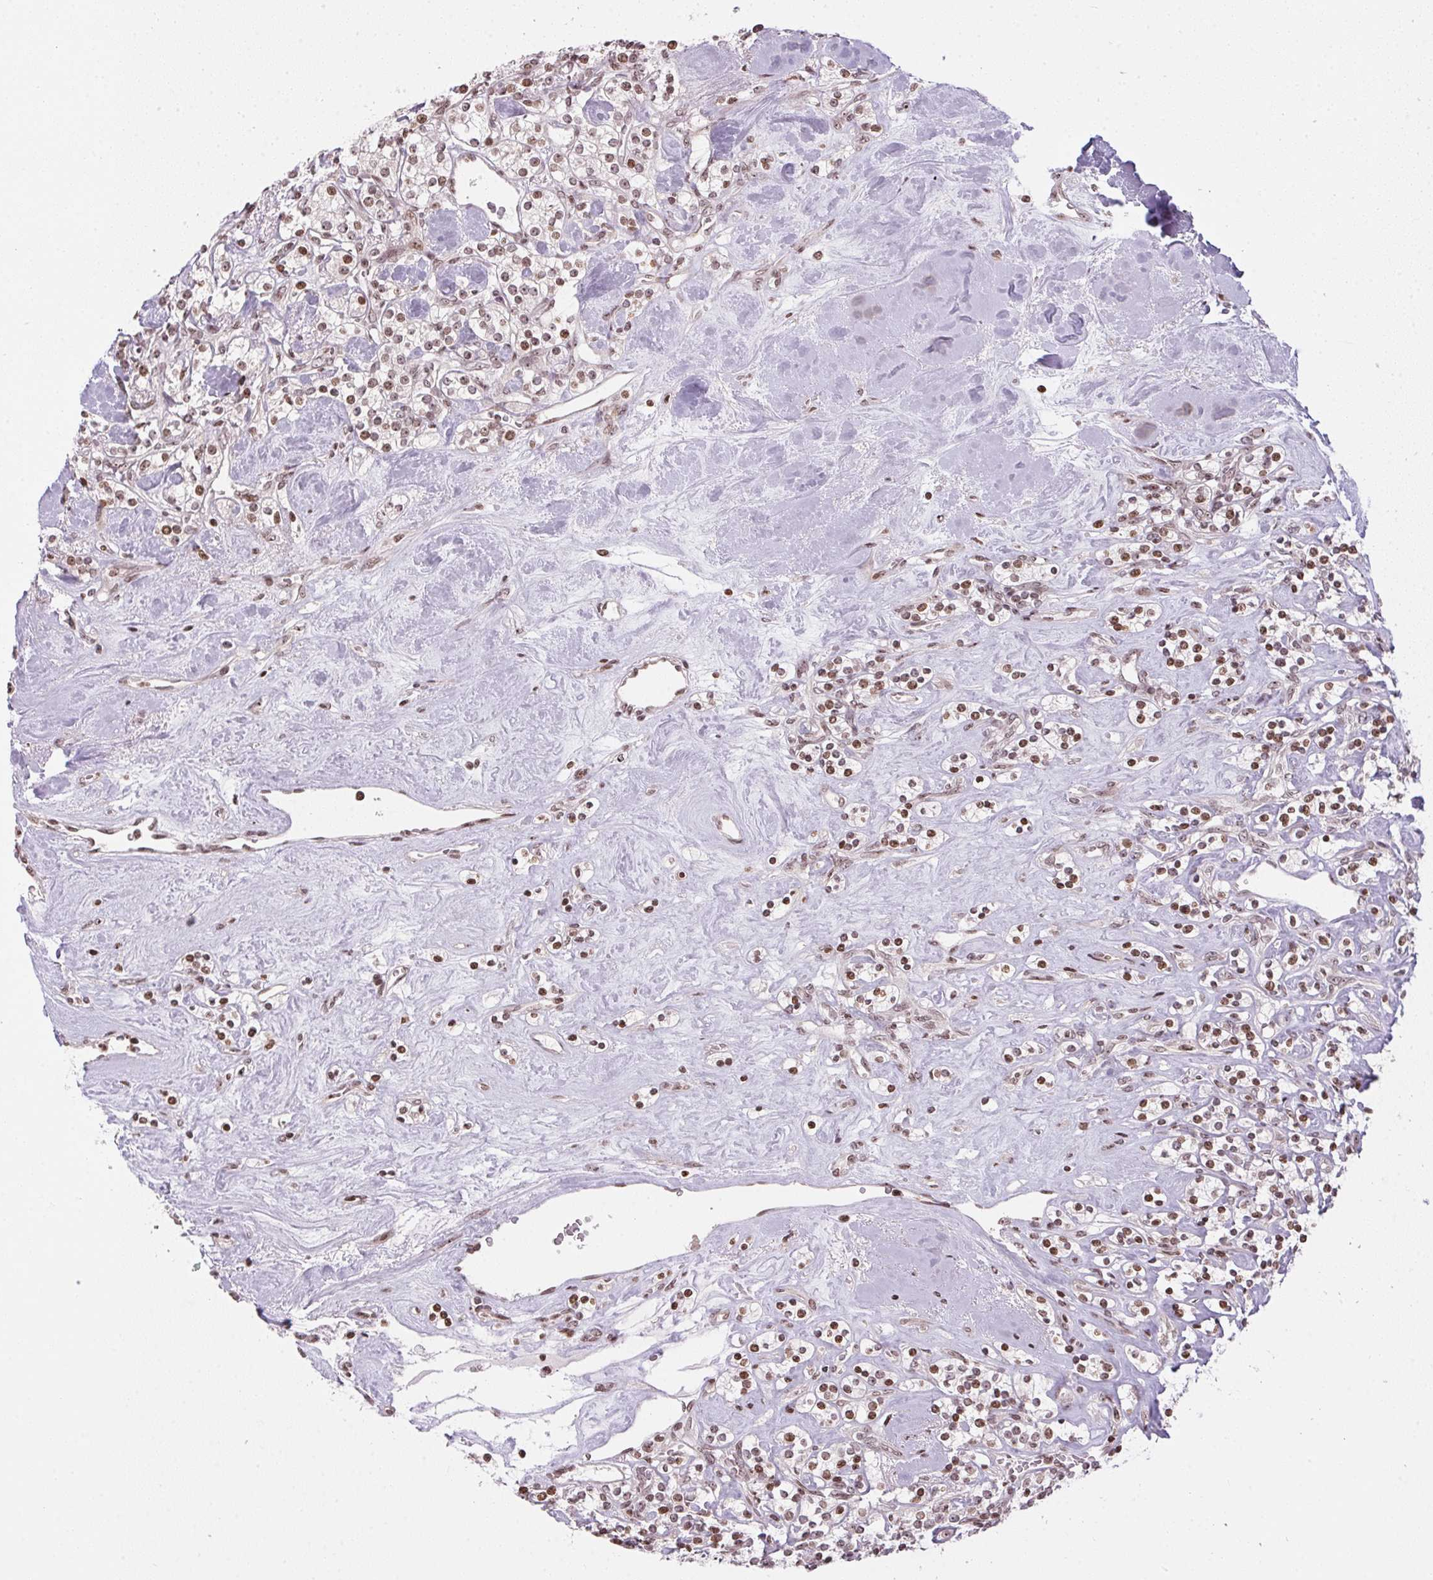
{"staining": {"intensity": "moderate", "quantity": ">75%", "location": "nuclear"}, "tissue": "renal cancer", "cell_type": "Tumor cells", "image_type": "cancer", "snomed": [{"axis": "morphology", "description": "Adenocarcinoma, NOS"}, {"axis": "topography", "description": "Kidney"}], "caption": "DAB (3,3'-diaminobenzidine) immunohistochemical staining of renal adenocarcinoma displays moderate nuclear protein expression in about >75% of tumor cells.", "gene": "RNF181", "patient": {"sex": "male", "age": 77}}